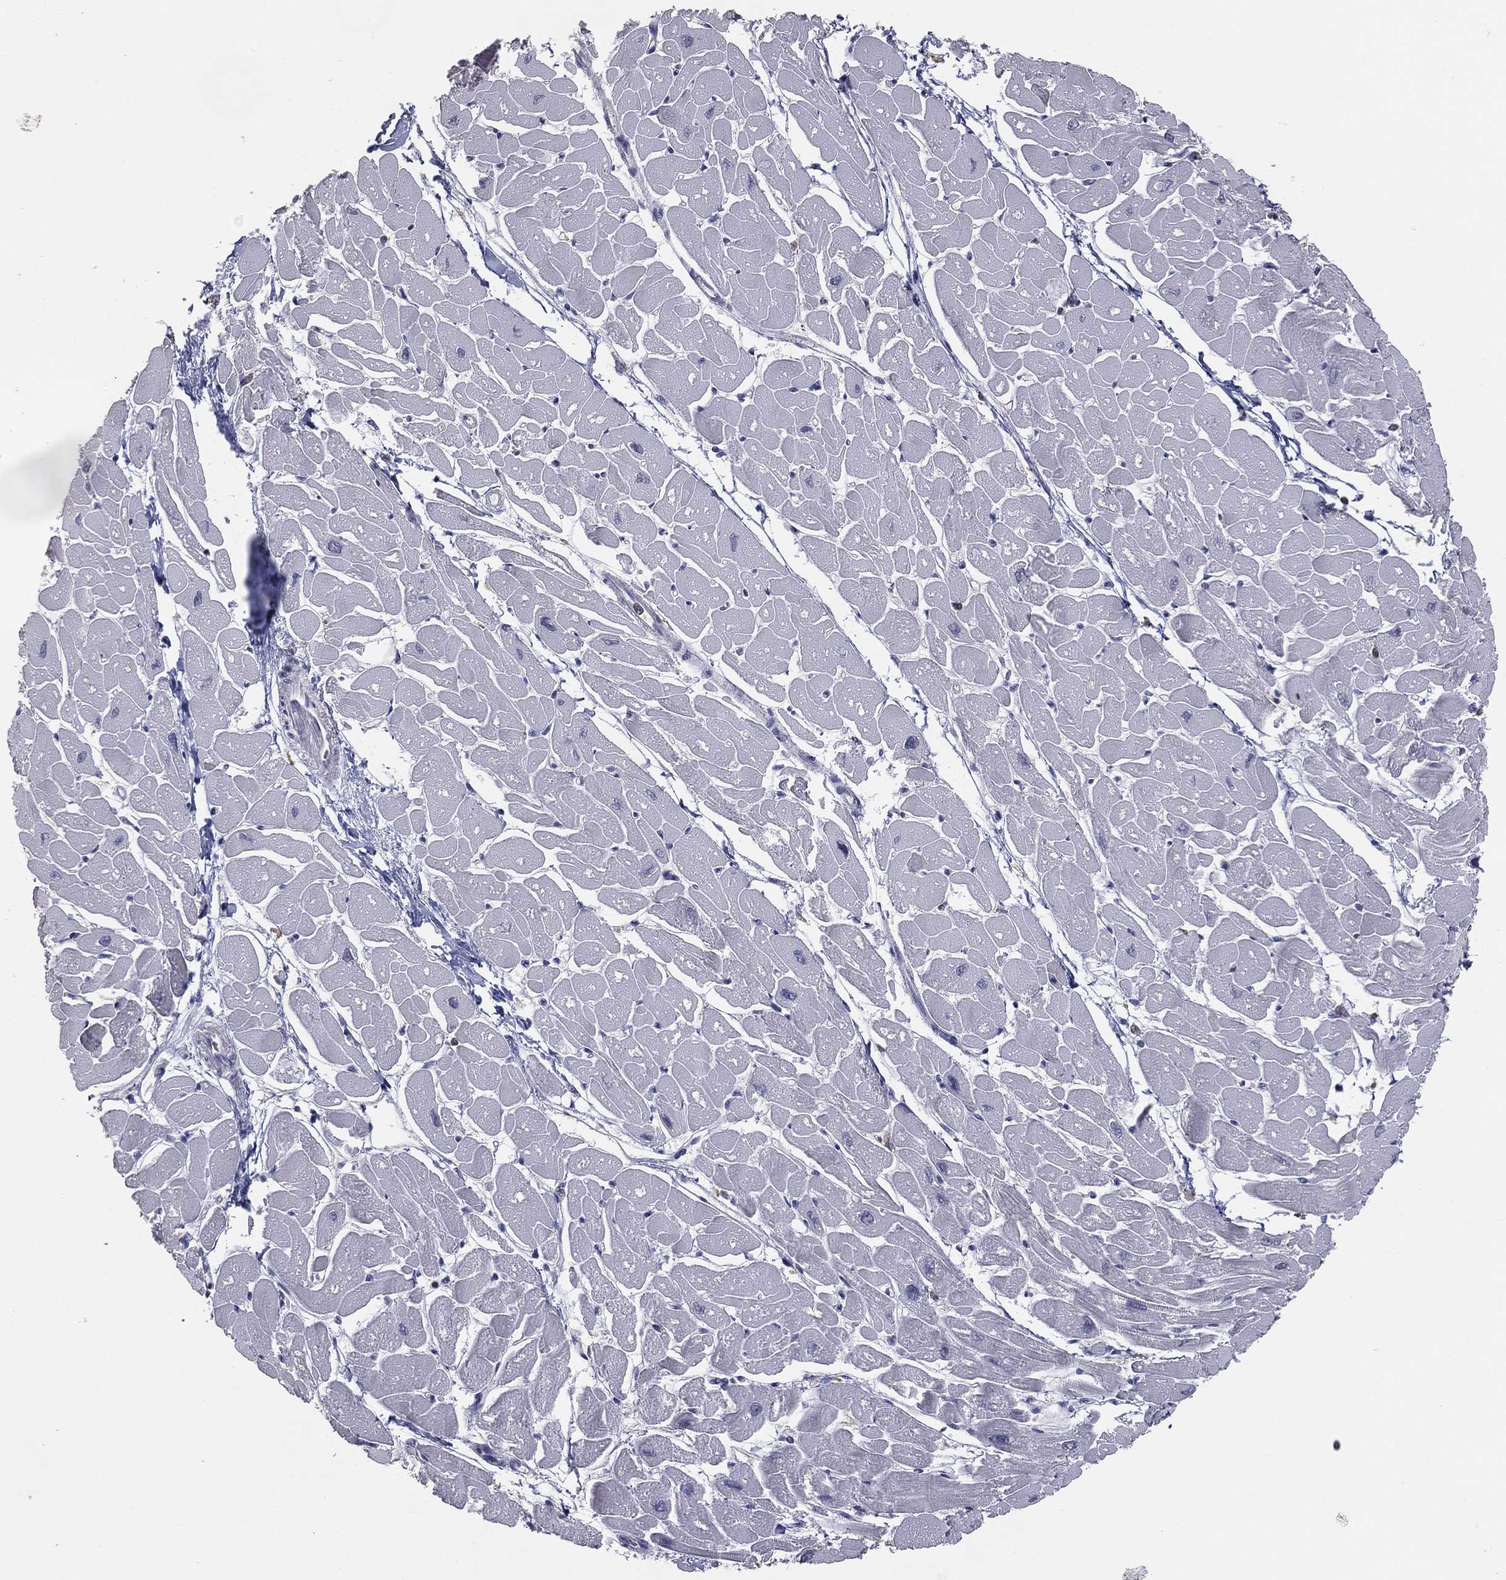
{"staining": {"intensity": "negative", "quantity": "none", "location": "none"}, "tissue": "heart muscle", "cell_type": "Cardiomyocytes", "image_type": "normal", "snomed": [{"axis": "morphology", "description": "Normal tissue, NOS"}, {"axis": "topography", "description": "Heart"}], "caption": "This is a image of IHC staining of normal heart muscle, which shows no staining in cardiomyocytes.", "gene": "PSTPIP1", "patient": {"sex": "male", "age": 57}}